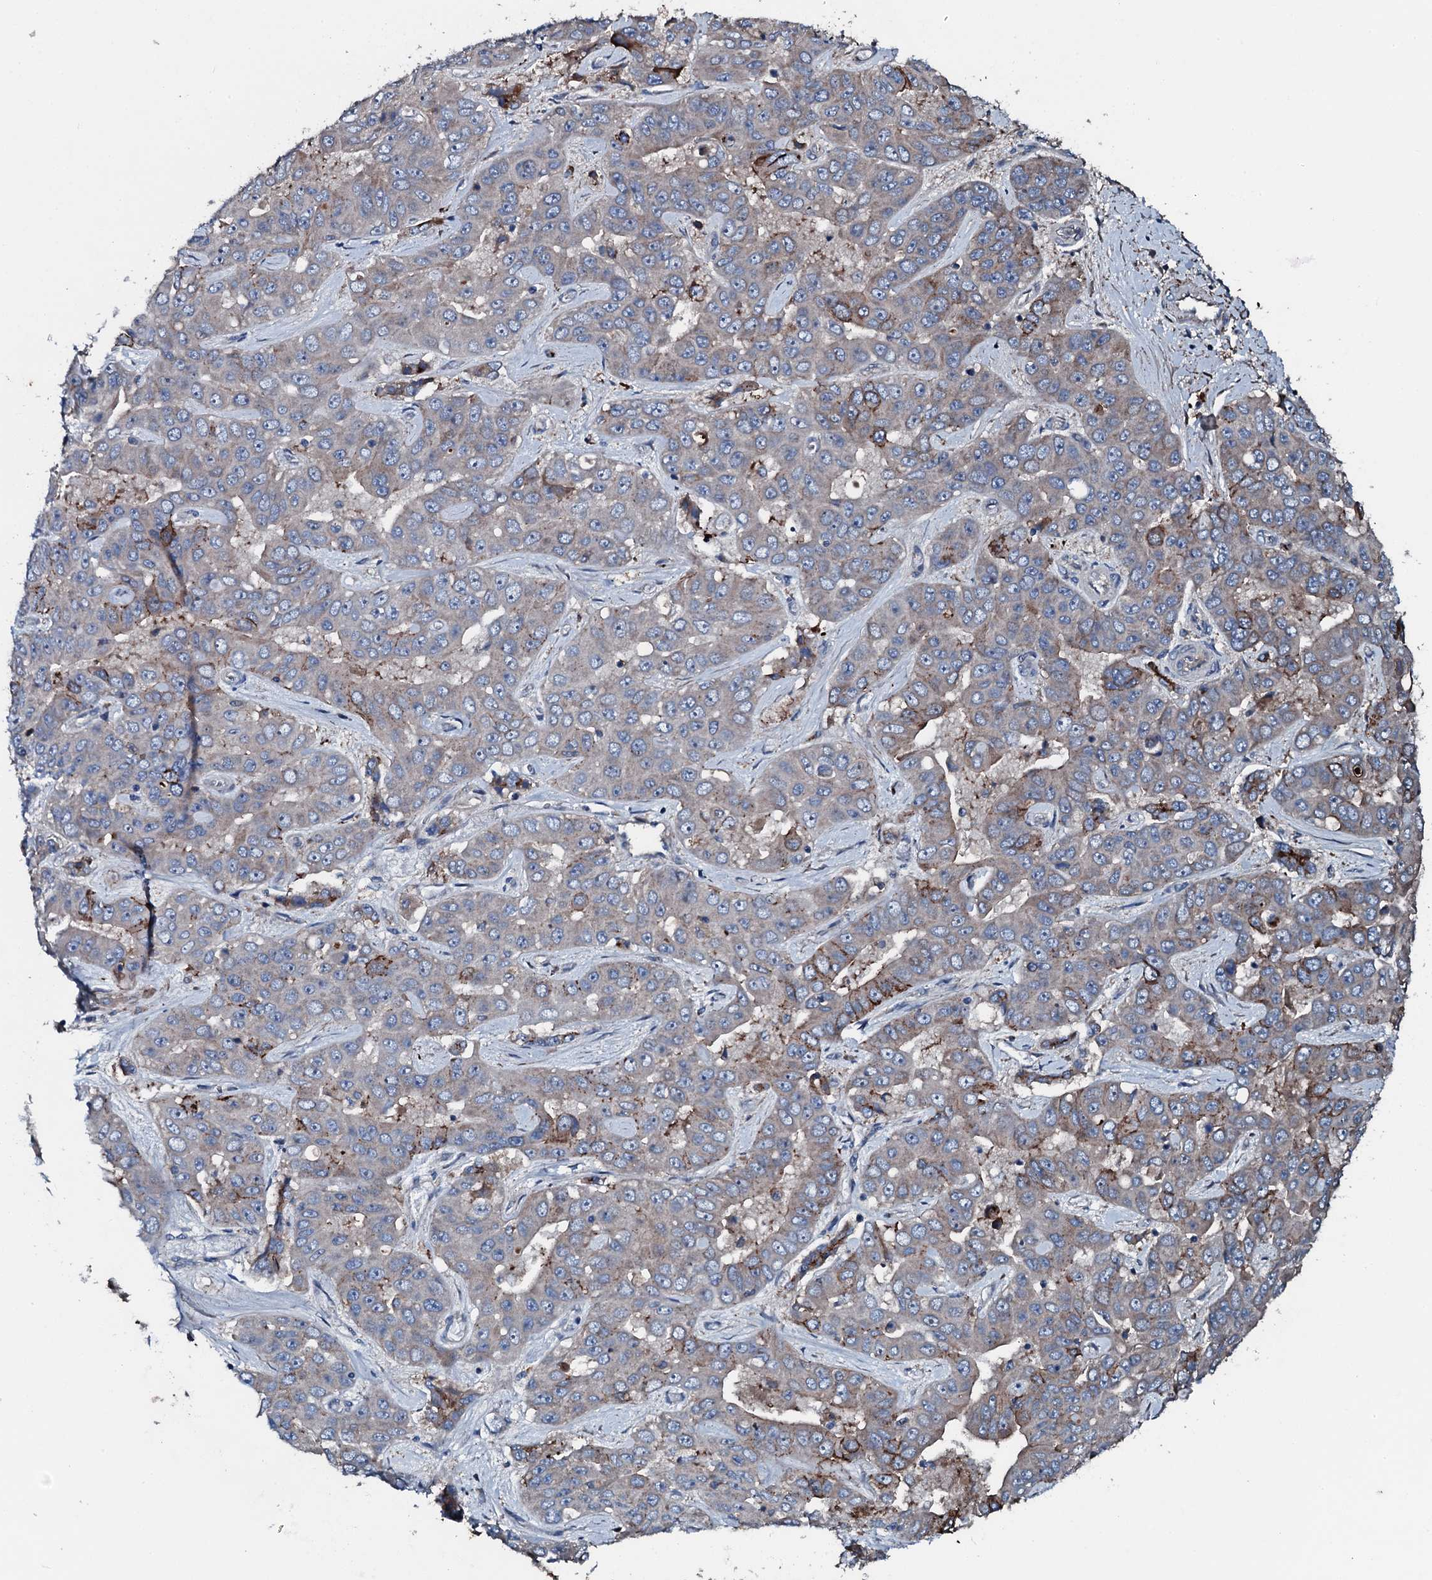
{"staining": {"intensity": "moderate", "quantity": "<25%", "location": "cytoplasmic/membranous"}, "tissue": "liver cancer", "cell_type": "Tumor cells", "image_type": "cancer", "snomed": [{"axis": "morphology", "description": "Cholangiocarcinoma"}, {"axis": "topography", "description": "Liver"}], "caption": "Cholangiocarcinoma (liver) stained with a protein marker exhibits moderate staining in tumor cells.", "gene": "AARS1", "patient": {"sex": "female", "age": 52}}